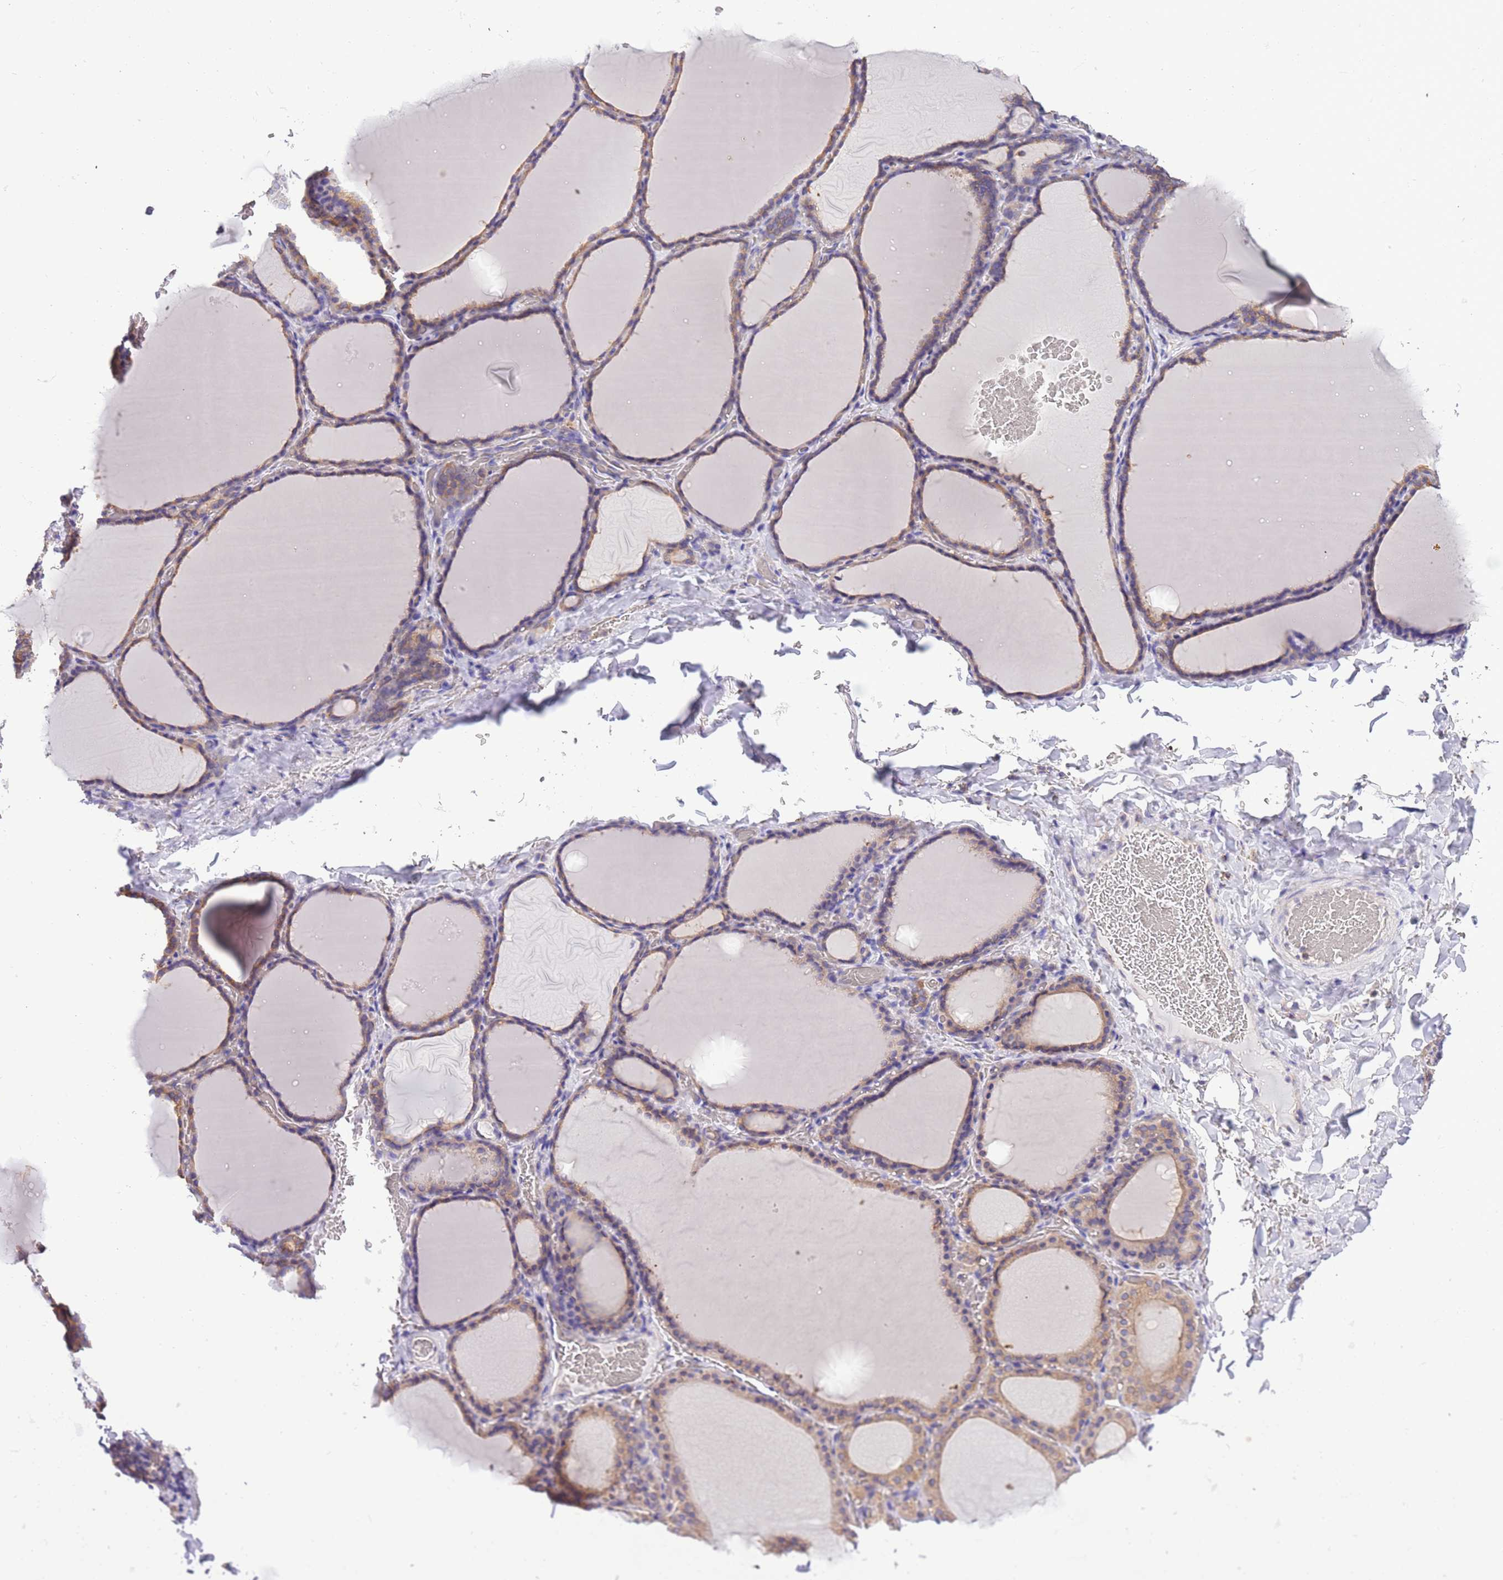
{"staining": {"intensity": "moderate", "quantity": ">75%", "location": "cytoplasmic/membranous"}, "tissue": "thyroid gland", "cell_type": "Glandular cells", "image_type": "normal", "snomed": [{"axis": "morphology", "description": "Normal tissue, NOS"}, {"axis": "topography", "description": "Thyroid gland"}], "caption": "Immunohistochemistry image of unremarkable thyroid gland: human thyroid gland stained using IHC shows medium levels of moderate protein expression localized specifically in the cytoplasmic/membranous of glandular cells, appearing as a cytoplasmic/membranous brown color.", "gene": "STIP1", "patient": {"sex": "female", "age": 39}}